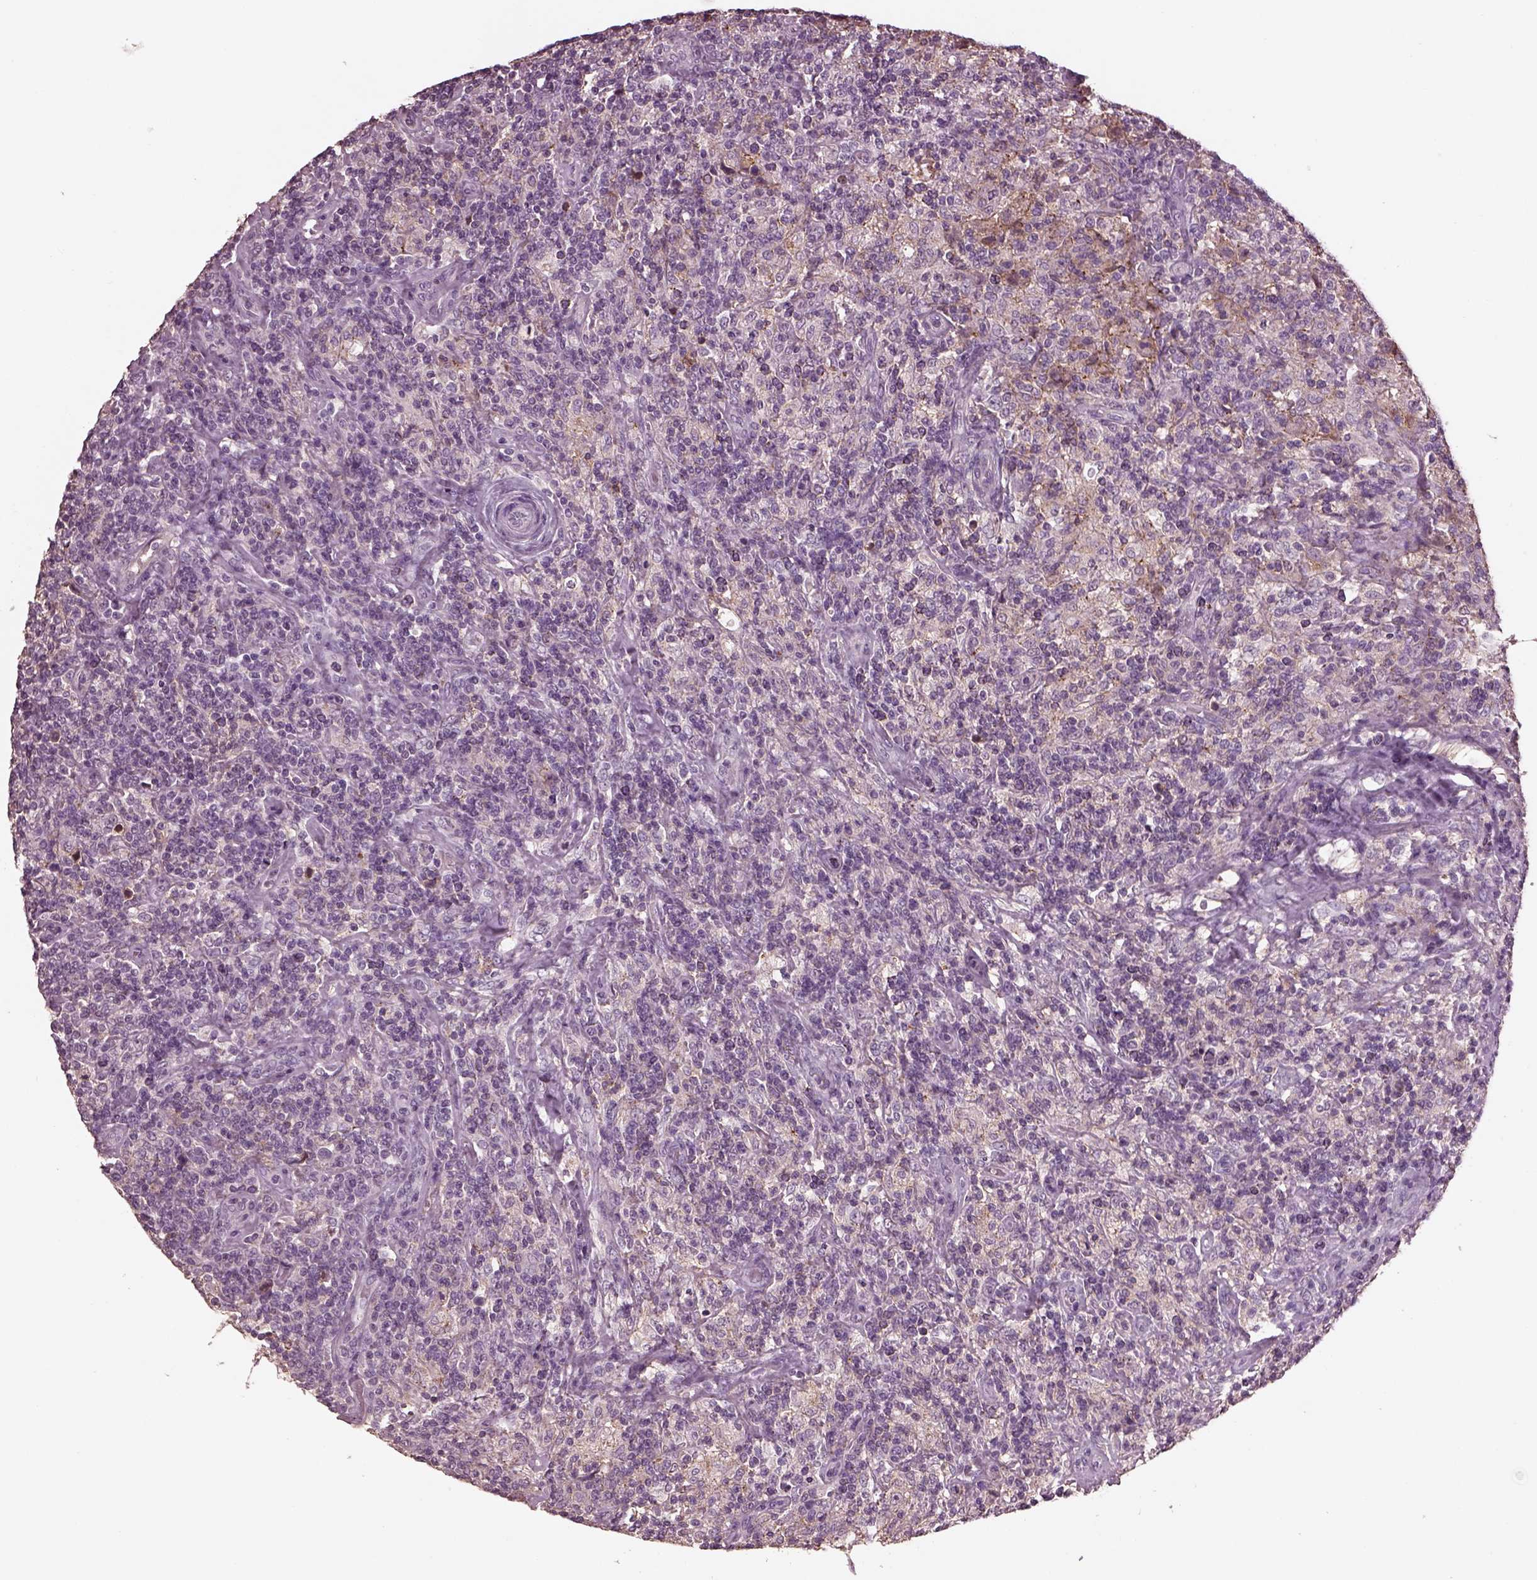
{"staining": {"intensity": "negative", "quantity": "none", "location": "none"}, "tissue": "lymphoma", "cell_type": "Tumor cells", "image_type": "cancer", "snomed": [{"axis": "morphology", "description": "Hodgkin's disease, NOS"}, {"axis": "topography", "description": "Lymph node"}], "caption": "An immunohistochemistry image of lymphoma is shown. There is no staining in tumor cells of lymphoma.", "gene": "SRI", "patient": {"sex": "male", "age": 70}}